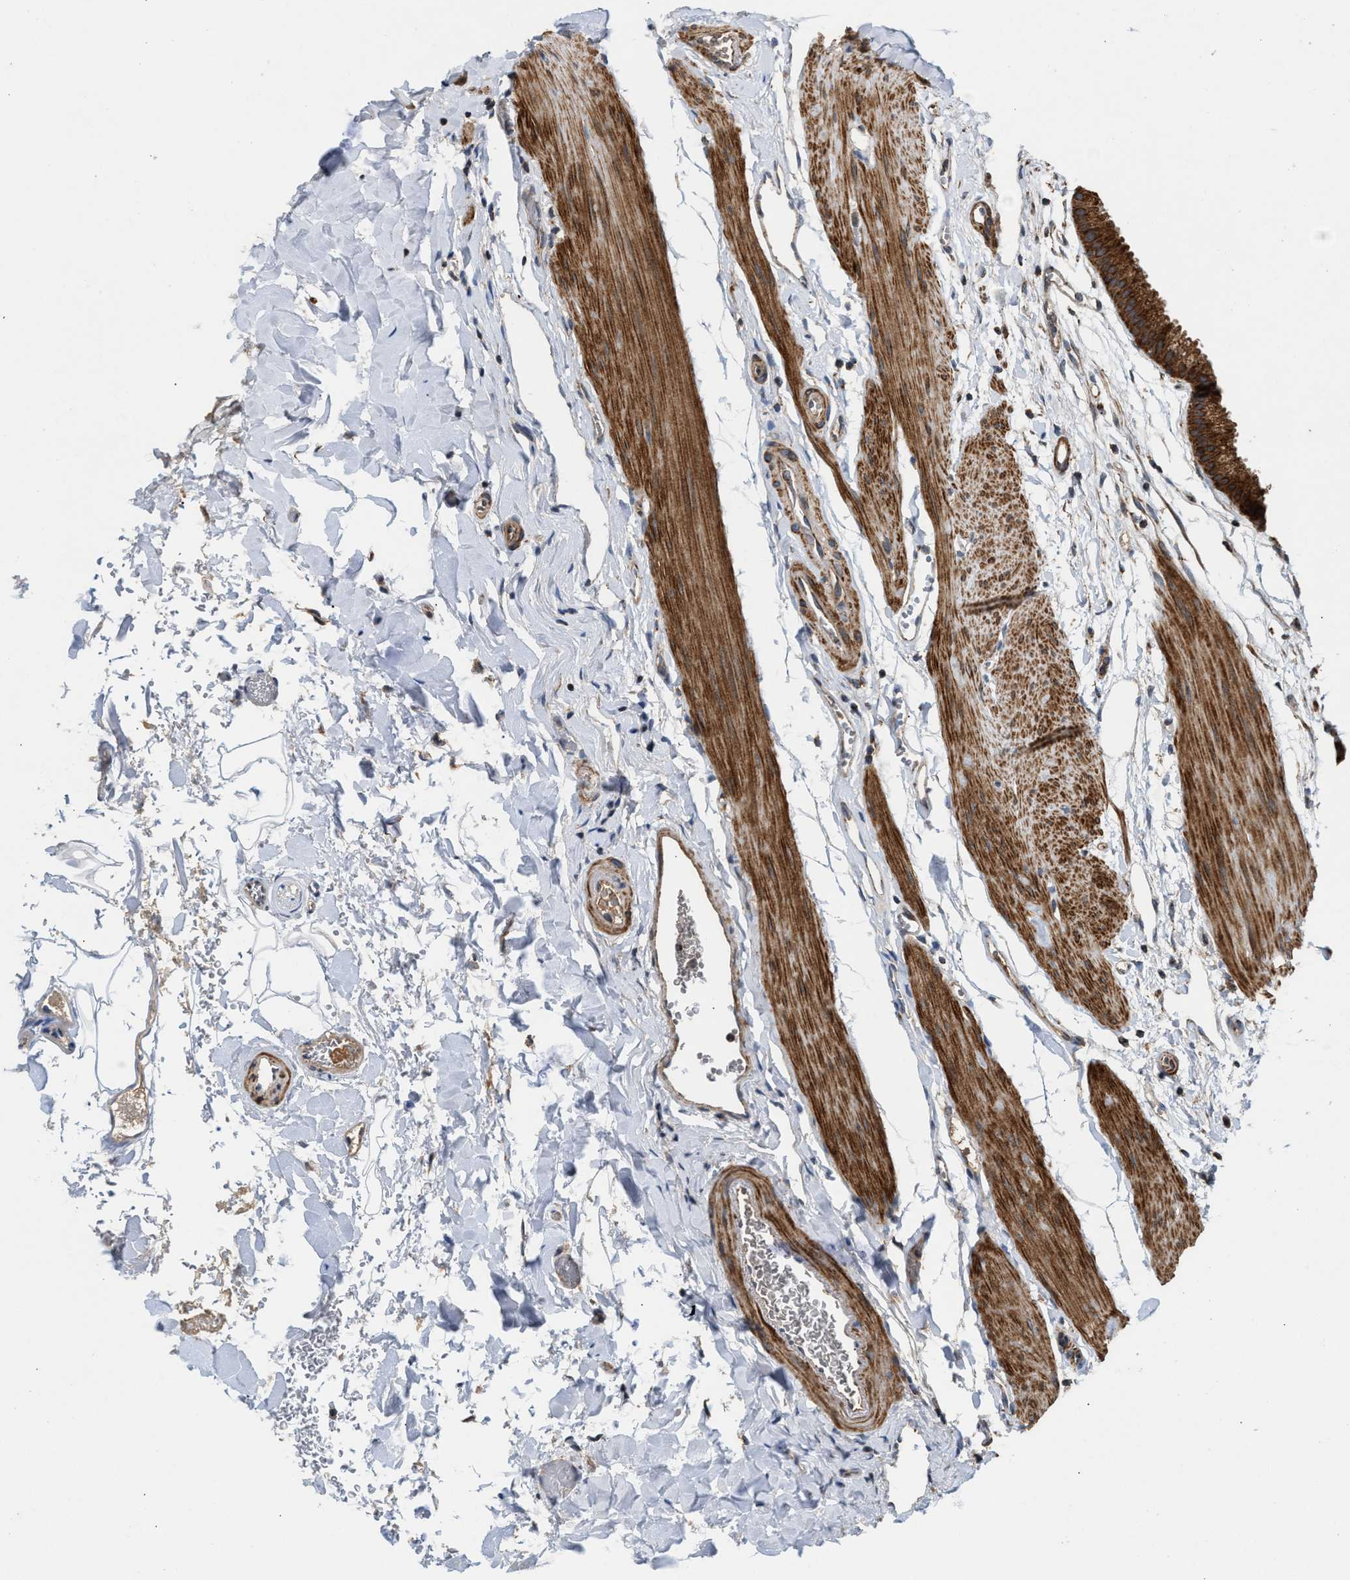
{"staining": {"intensity": "strong", "quantity": ">75%", "location": "cytoplasmic/membranous"}, "tissue": "gallbladder", "cell_type": "Glandular cells", "image_type": "normal", "snomed": [{"axis": "morphology", "description": "Normal tissue, NOS"}, {"axis": "topography", "description": "Gallbladder"}], "caption": "DAB immunohistochemical staining of benign human gallbladder demonstrates strong cytoplasmic/membranous protein staining in approximately >75% of glandular cells. (DAB (3,3'-diaminobenzidine) IHC with brightfield microscopy, high magnification).", "gene": "TACO1", "patient": {"sex": "female", "age": 64}}